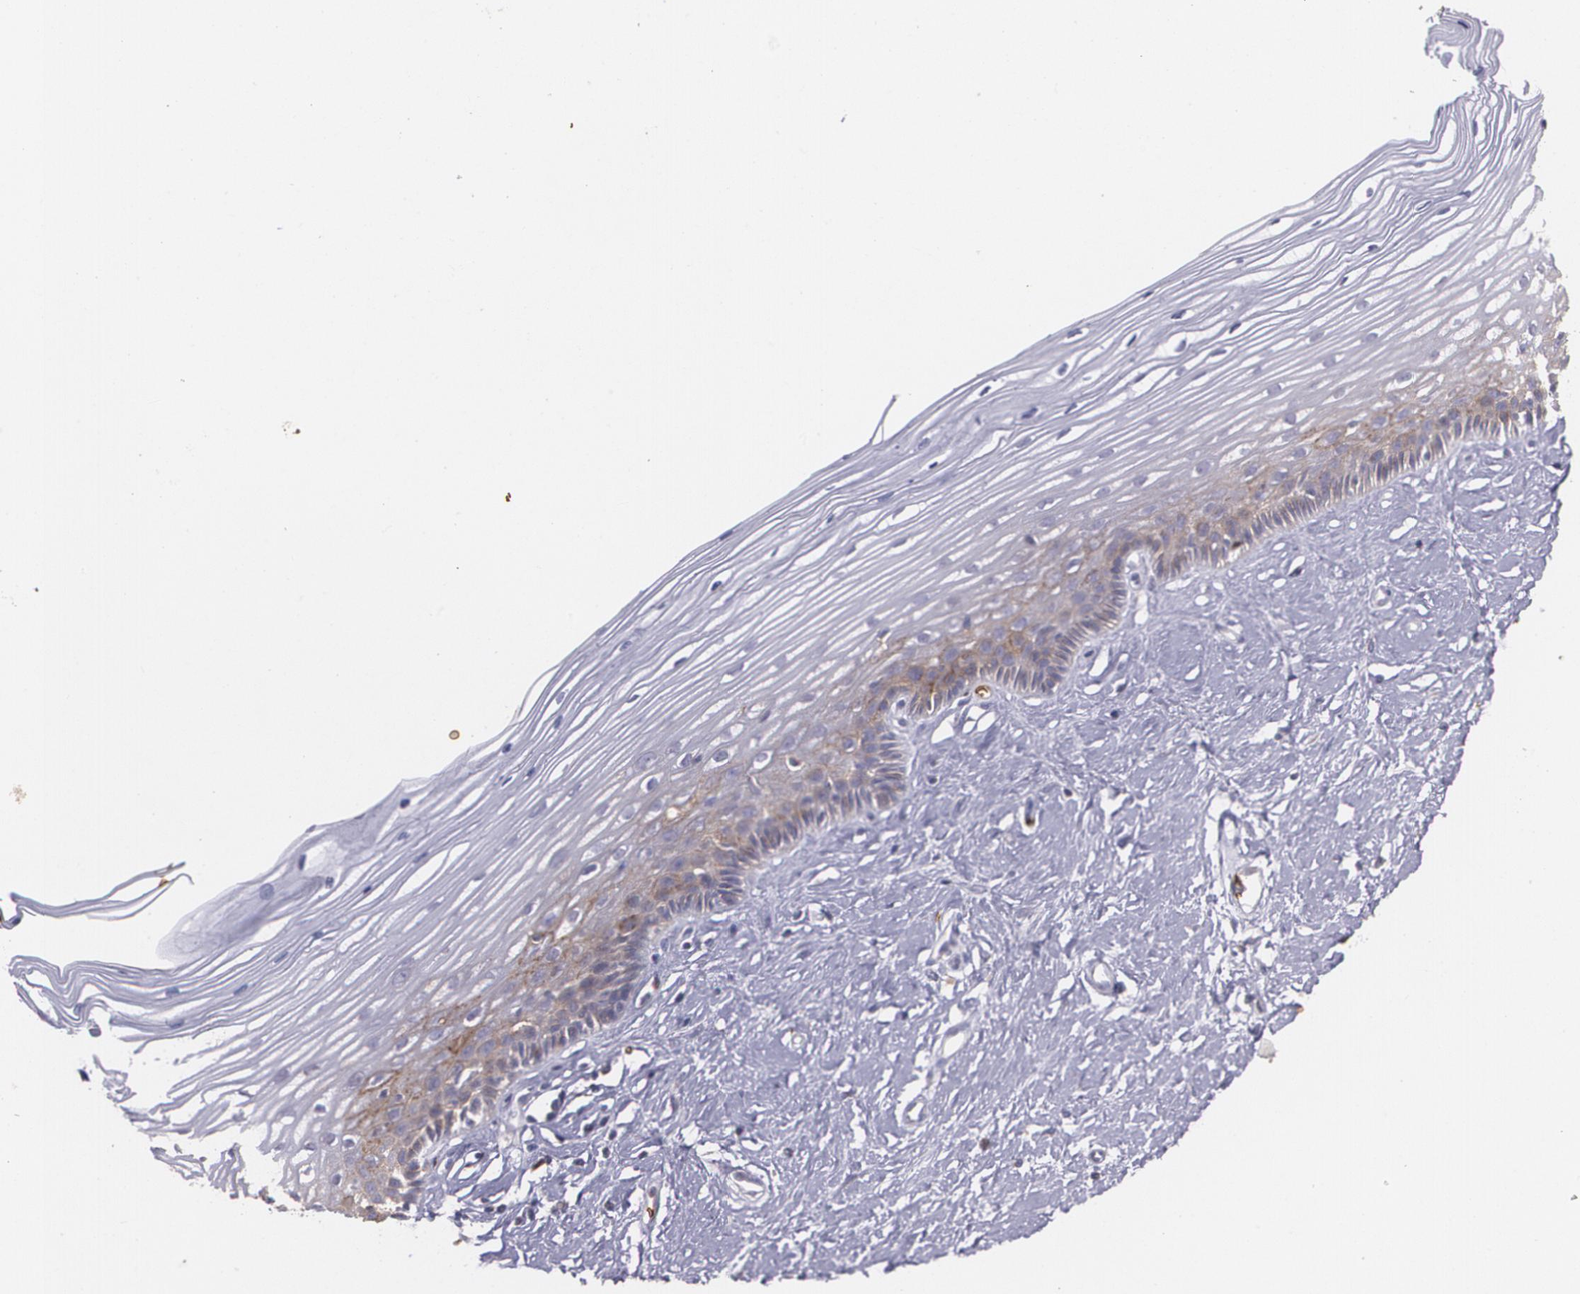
{"staining": {"intensity": "moderate", "quantity": ">75%", "location": "cytoplasmic/membranous"}, "tissue": "cervix", "cell_type": "Glandular cells", "image_type": "normal", "snomed": [{"axis": "morphology", "description": "Normal tissue, NOS"}, {"axis": "topography", "description": "Cervix"}], "caption": "The micrograph displays staining of normal cervix, revealing moderate cytoplasmic/membranous protein expression (brown color) within glandular cells. (IHC, brightfield microscopy, high magnification).", "gene": "SLC2A1", "patient": {"sex": "female", "age": 40}}